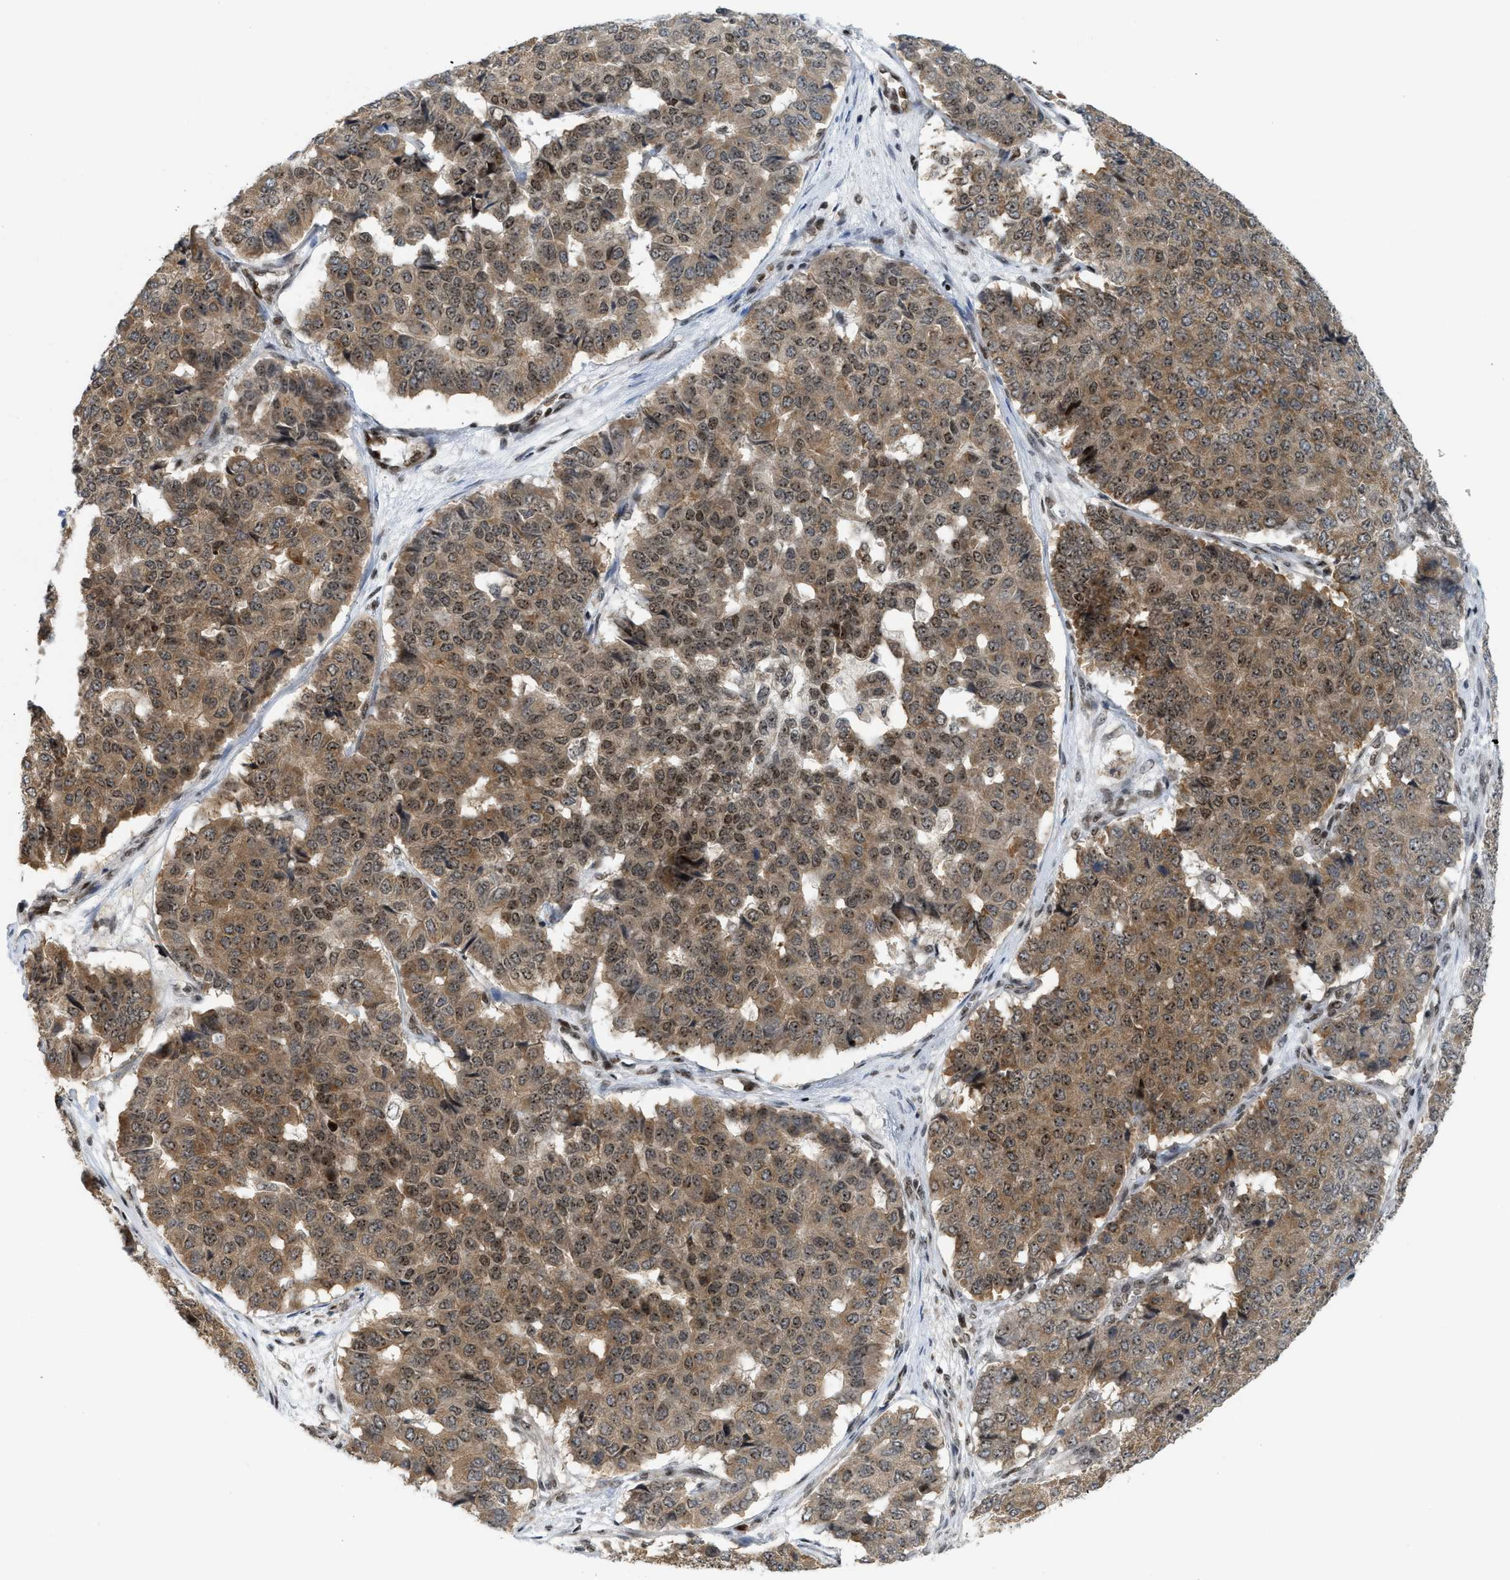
{"staining": {"intensity": "moderate", "quantity": "25%-75%", "location": "cytoplasmic/membranous,nuclear"}, "tissue": "pancreatic cancer", "cell_type": "Tumor cells", "image_type": "cancer", "snomed": [{"axis": "morphology", "description": "Adenocarcinoma, NOS"}, {"axis": "topography", "description": "Pancreas"}], "caption": "Pancreatic cancer (adenocarcinoma) was stained to show a protein in brown. There is medium levels of moderate cytoplasmic/membranous and nuclear expression in about 25%-75% of tumor cells. The staining is performed using DAB (3,3'-diaminobenzidine) brown chromogen to label protein expression. The nuclei are counter-stained blue using hematoxylin.", "gene": "ZNF22", "patient": {"sex": "male", "age": 50}}